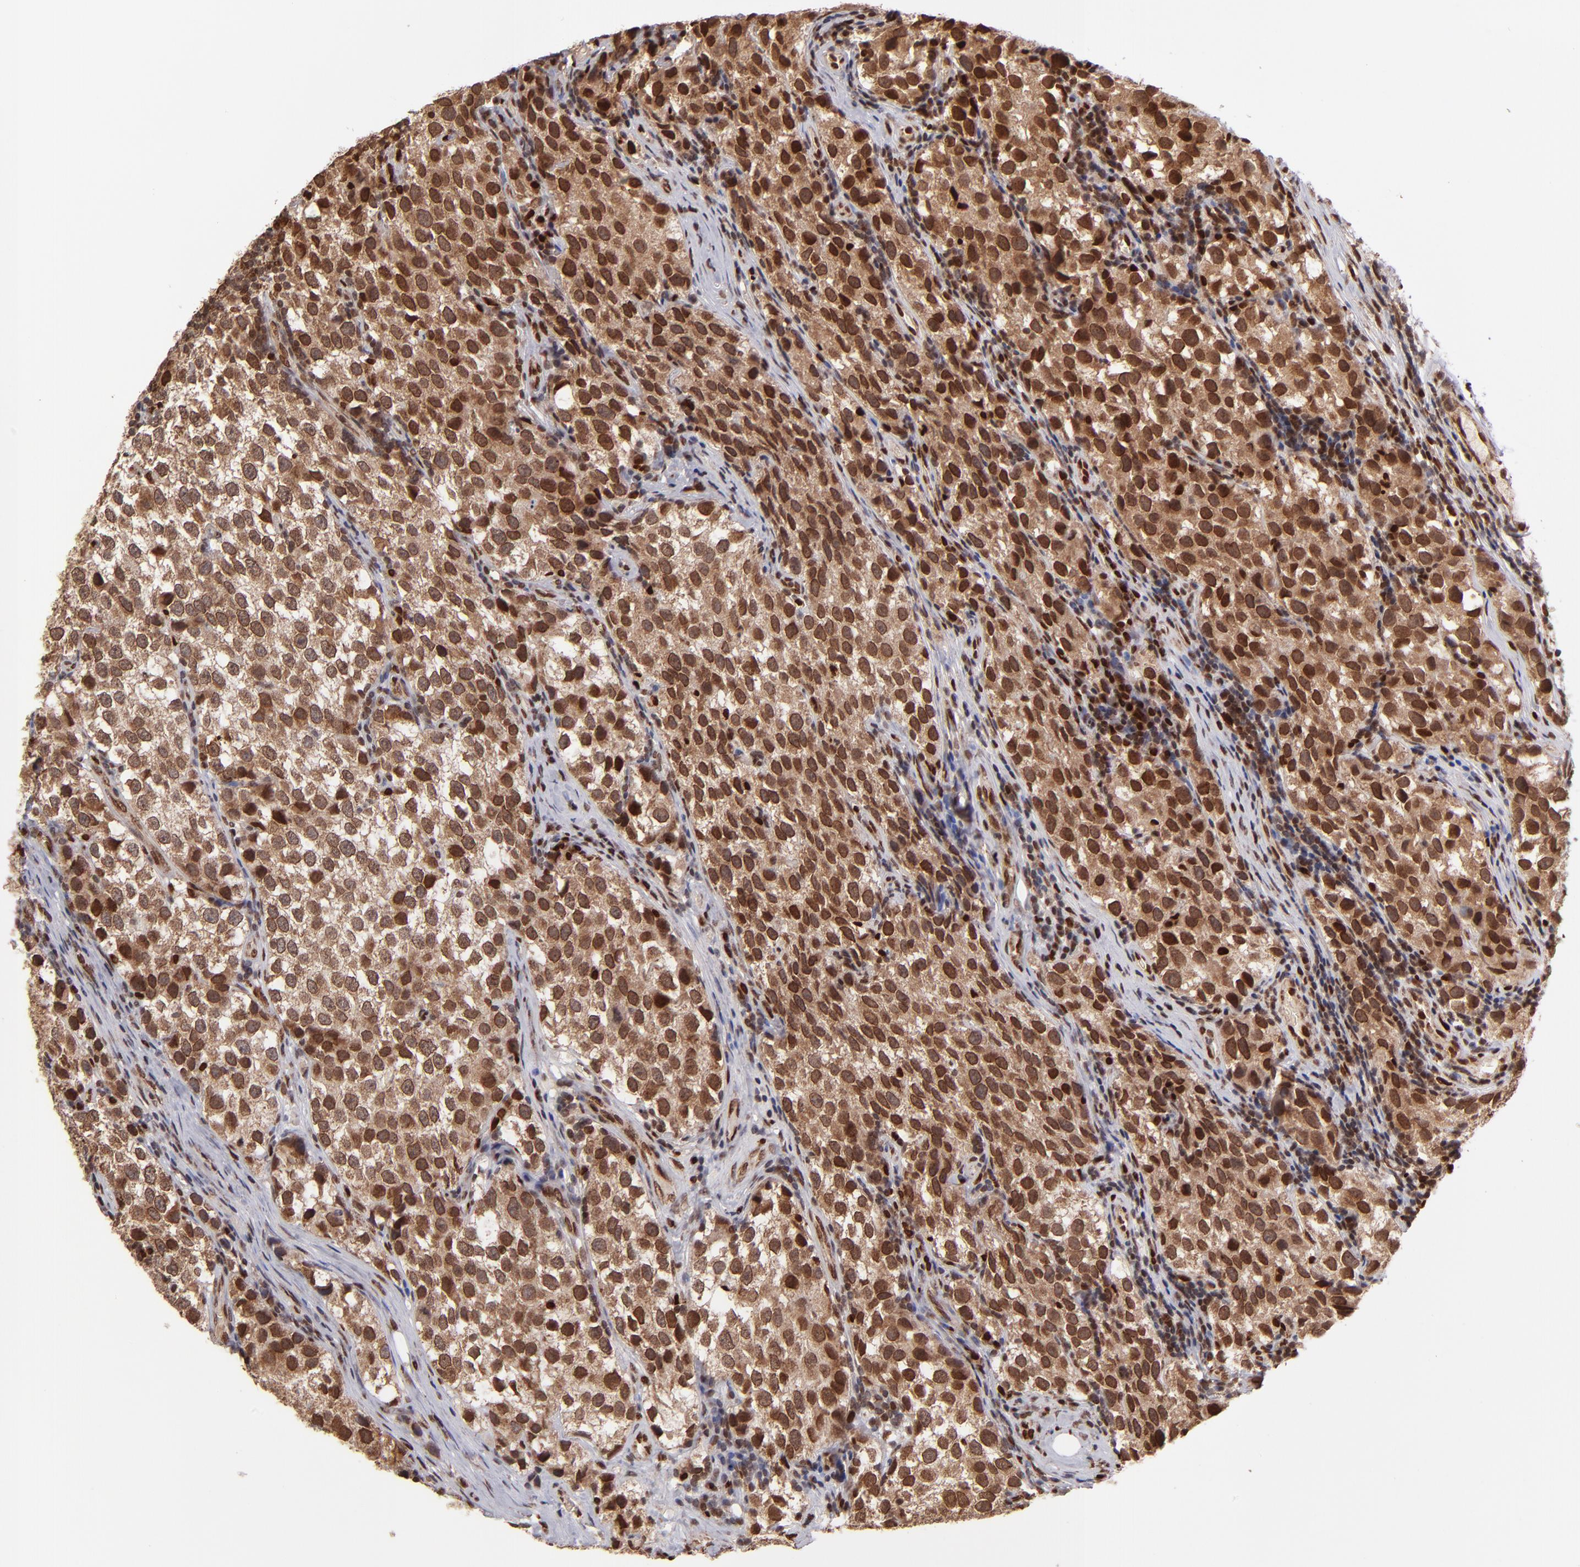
{"staining": {"intensity": "strong", "quantity": ">75%", "location": "cytoplasmic/membranous,nuclear"}, "tissue": "testis cancer", "cell_type": "Tumor cells", "image_type": "cancer", "snomed": [{"axis": "morphology", "description": "Seminoma, NOS"}, {"axis": "topography", "description": "Testis"}], "caption": "This photomicrograph exhibits immunohistochemistry staining of human testis cancer, with high strong cytoplasmic/membranous and nuclear expression in approximately >75% of tumor cells.", "gene": "TOP1MT", "patient": {"sex": "male", "age": 39}}